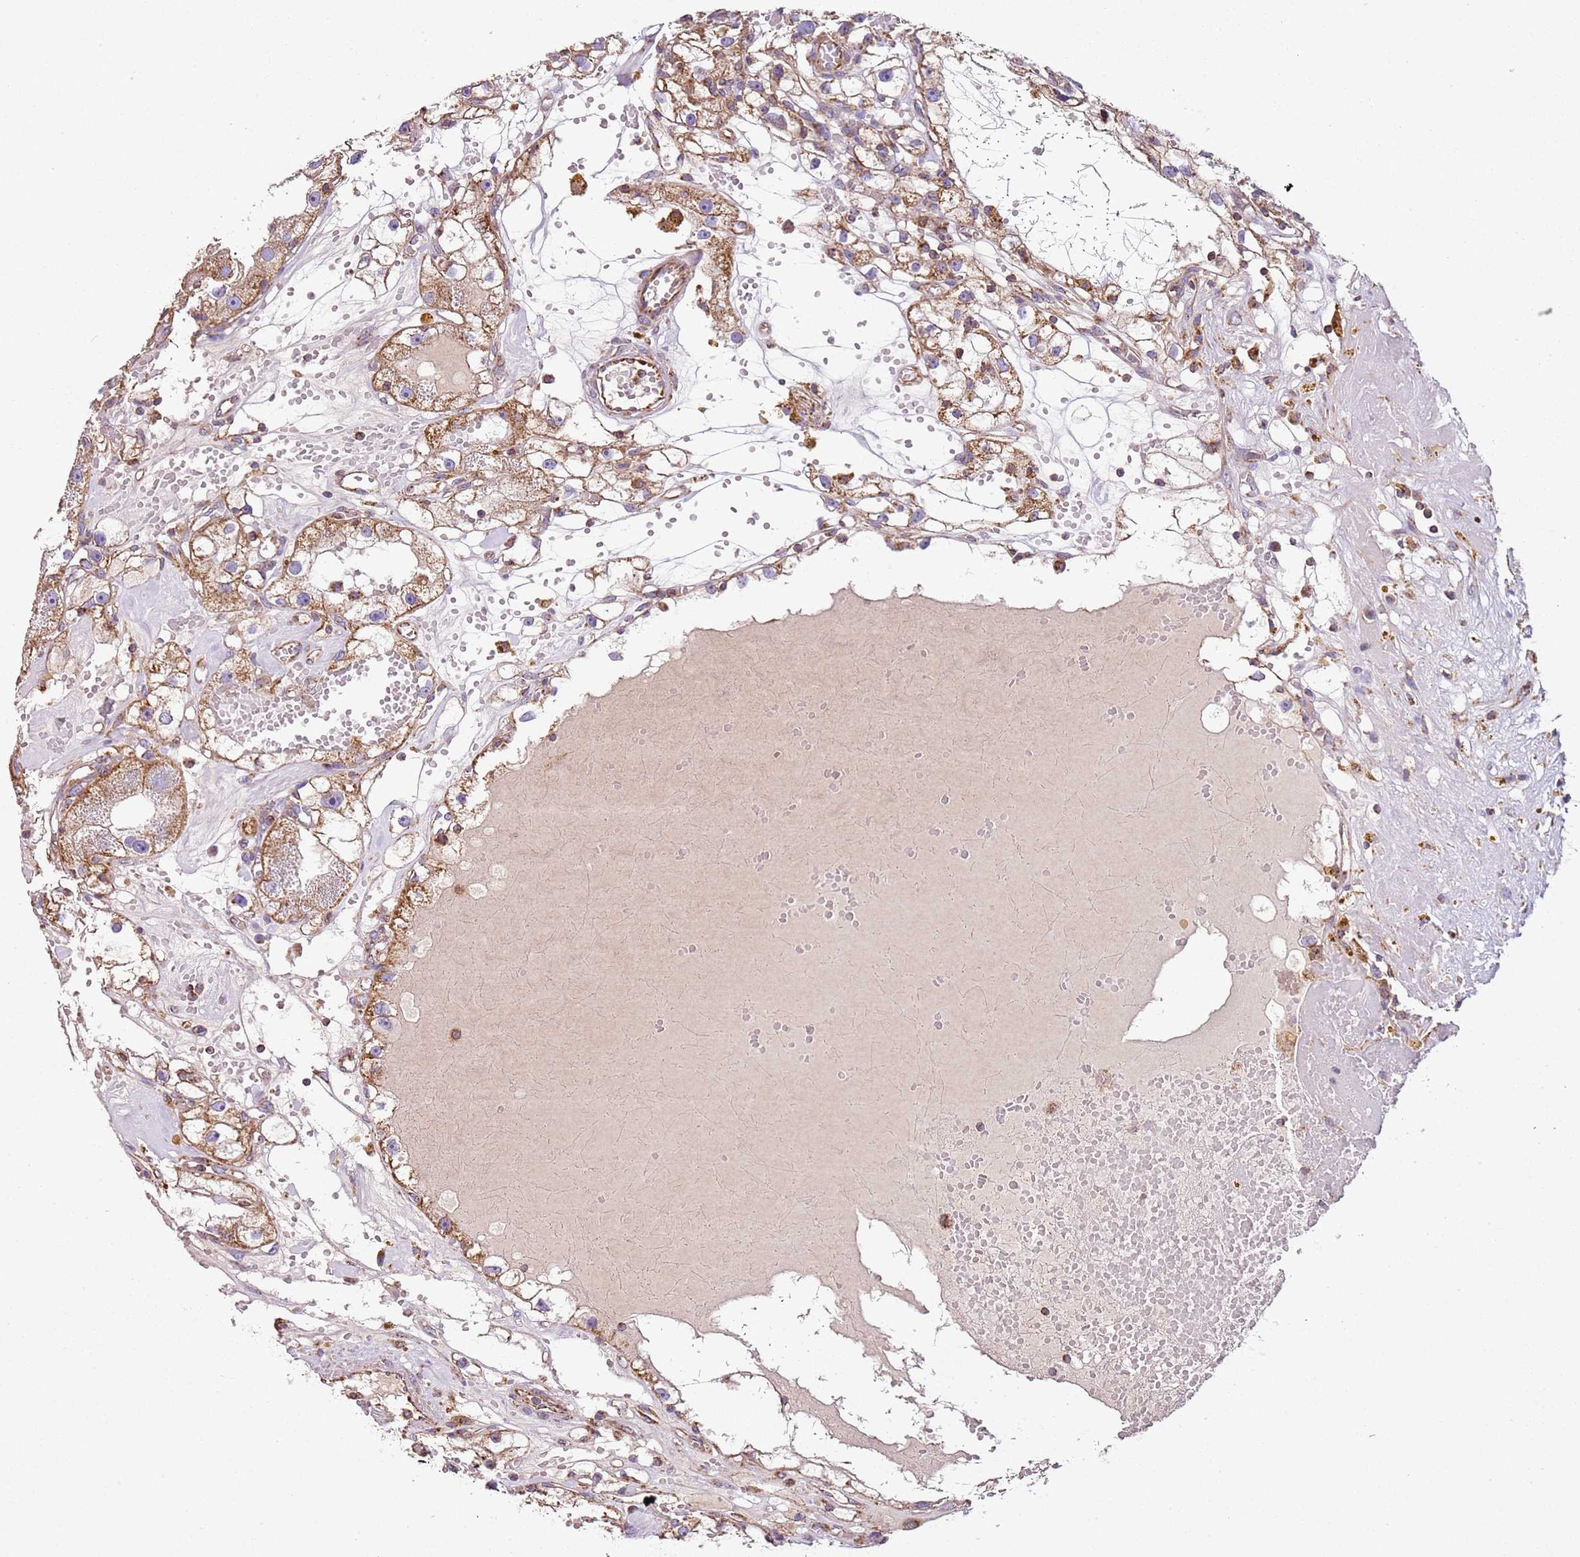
{"staining": {"intensity": "moderate", "quantity": ">75%", "location": "cytoplasmic/membranous"}, "tissue": "renal cancer", "cell_type": "Tumor cells", "image_type": "cancer", "snomed": [{"axis": "morphology", "description": "Adenocarcinoma, NOS"}, {"axis": "topography", "description": "Kidney"}], "caption": "Adenocarcinoma (renal) stained with a protein marker exhibits moderate staining in tumor cells.", "gene": "RMND5A", "patient": {"sex": "male", "age": 56}}